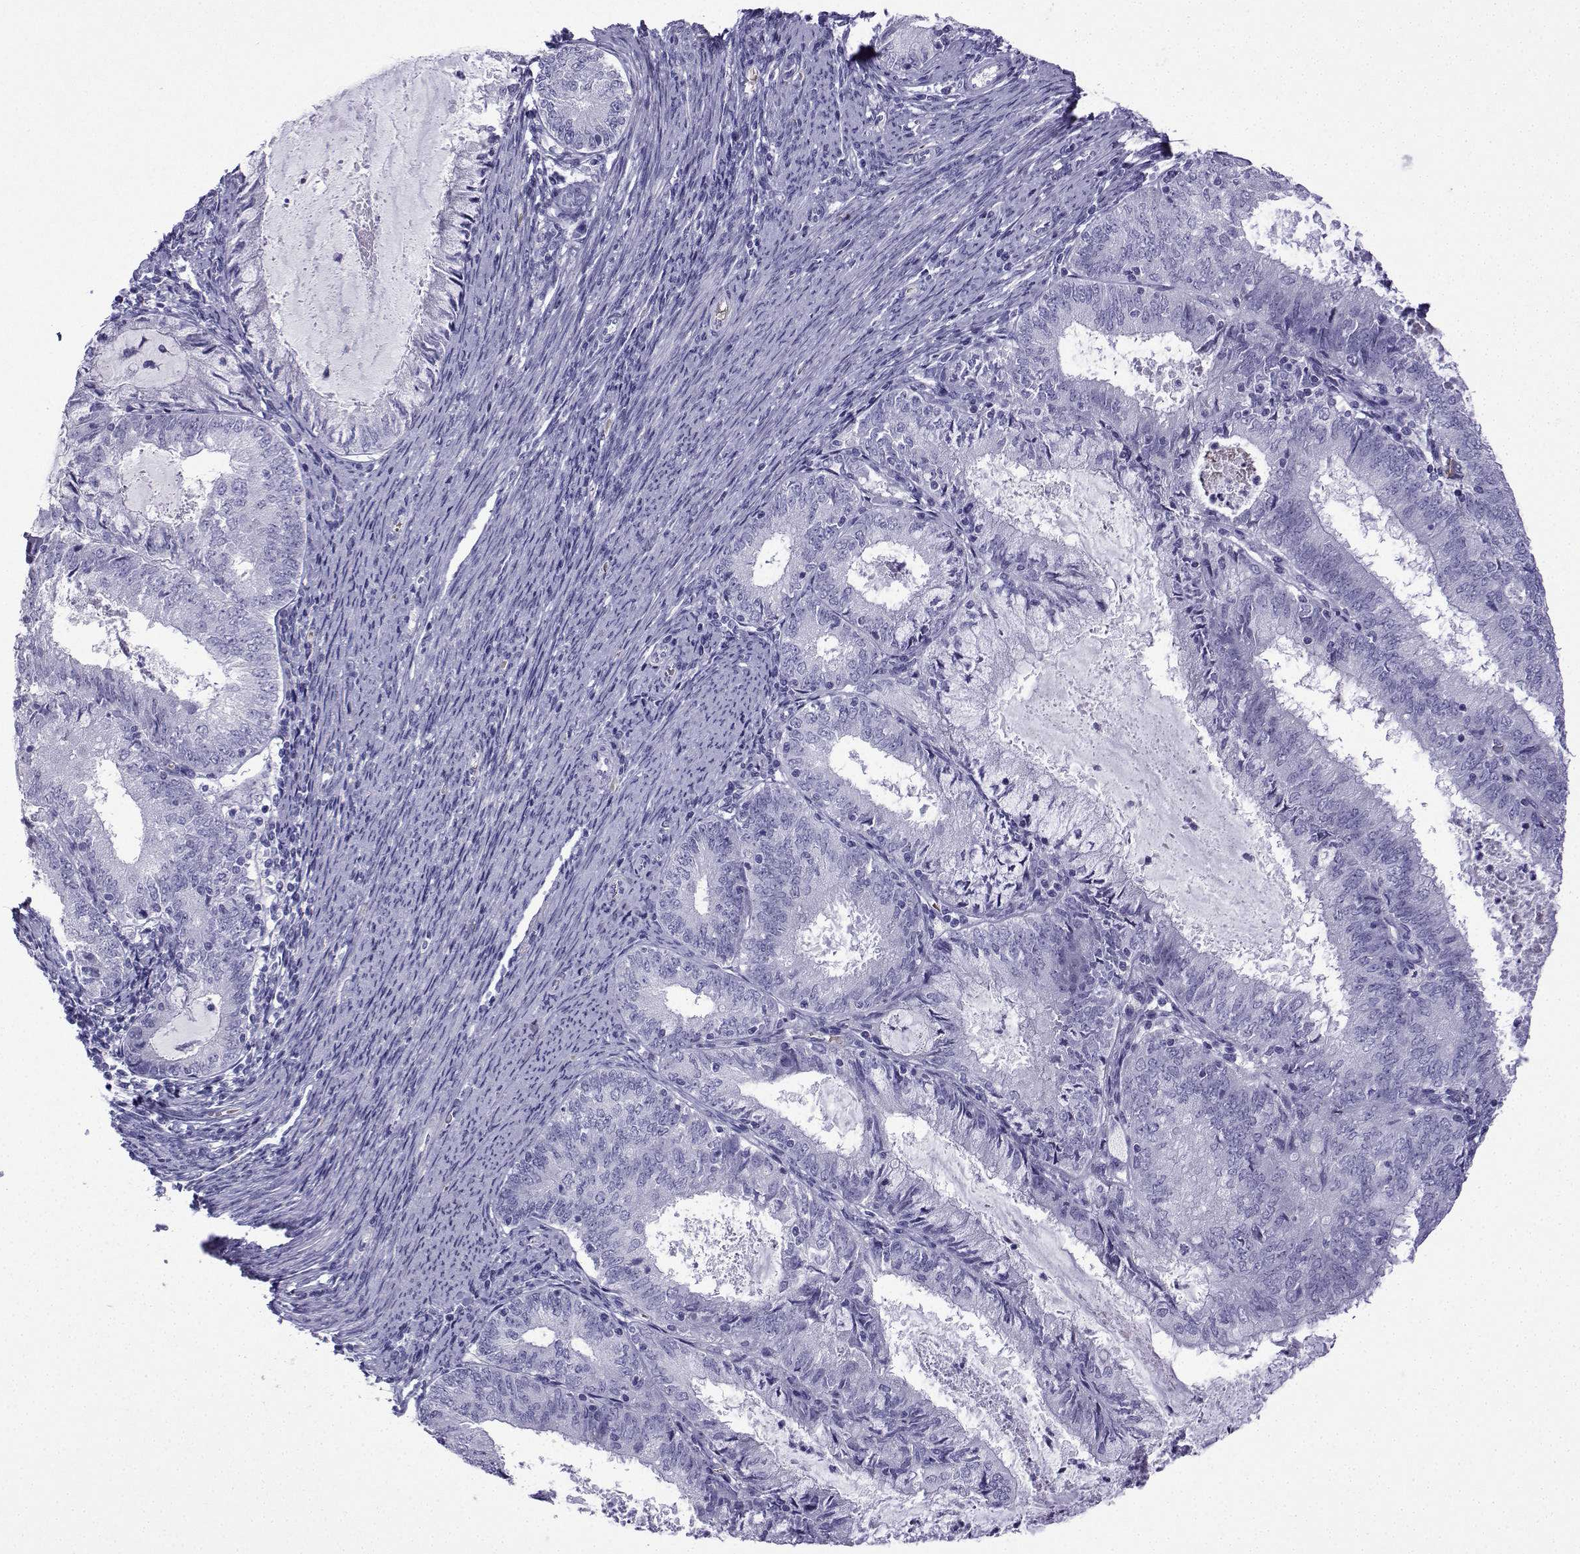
{"staining": {"intensity": "negative", "quantity": "none", "location": "none"}, "tissue": "endometrial cancer", "cell_type": "Tumor cells", "image_type": "cancer", "snomed": [{"axis": "morphology", "description": "Adenocarcinoma, NOS"}, {"axis": "topography", "description": "Endometrium"}], "caption": "Immunohistochemistry (IHC) of endometrial cancer (adenocarcinoma) demonstrates no staining in tumor cells.", "gene": "TRIM46", "patient": {"sex": "female", "age": 57}}